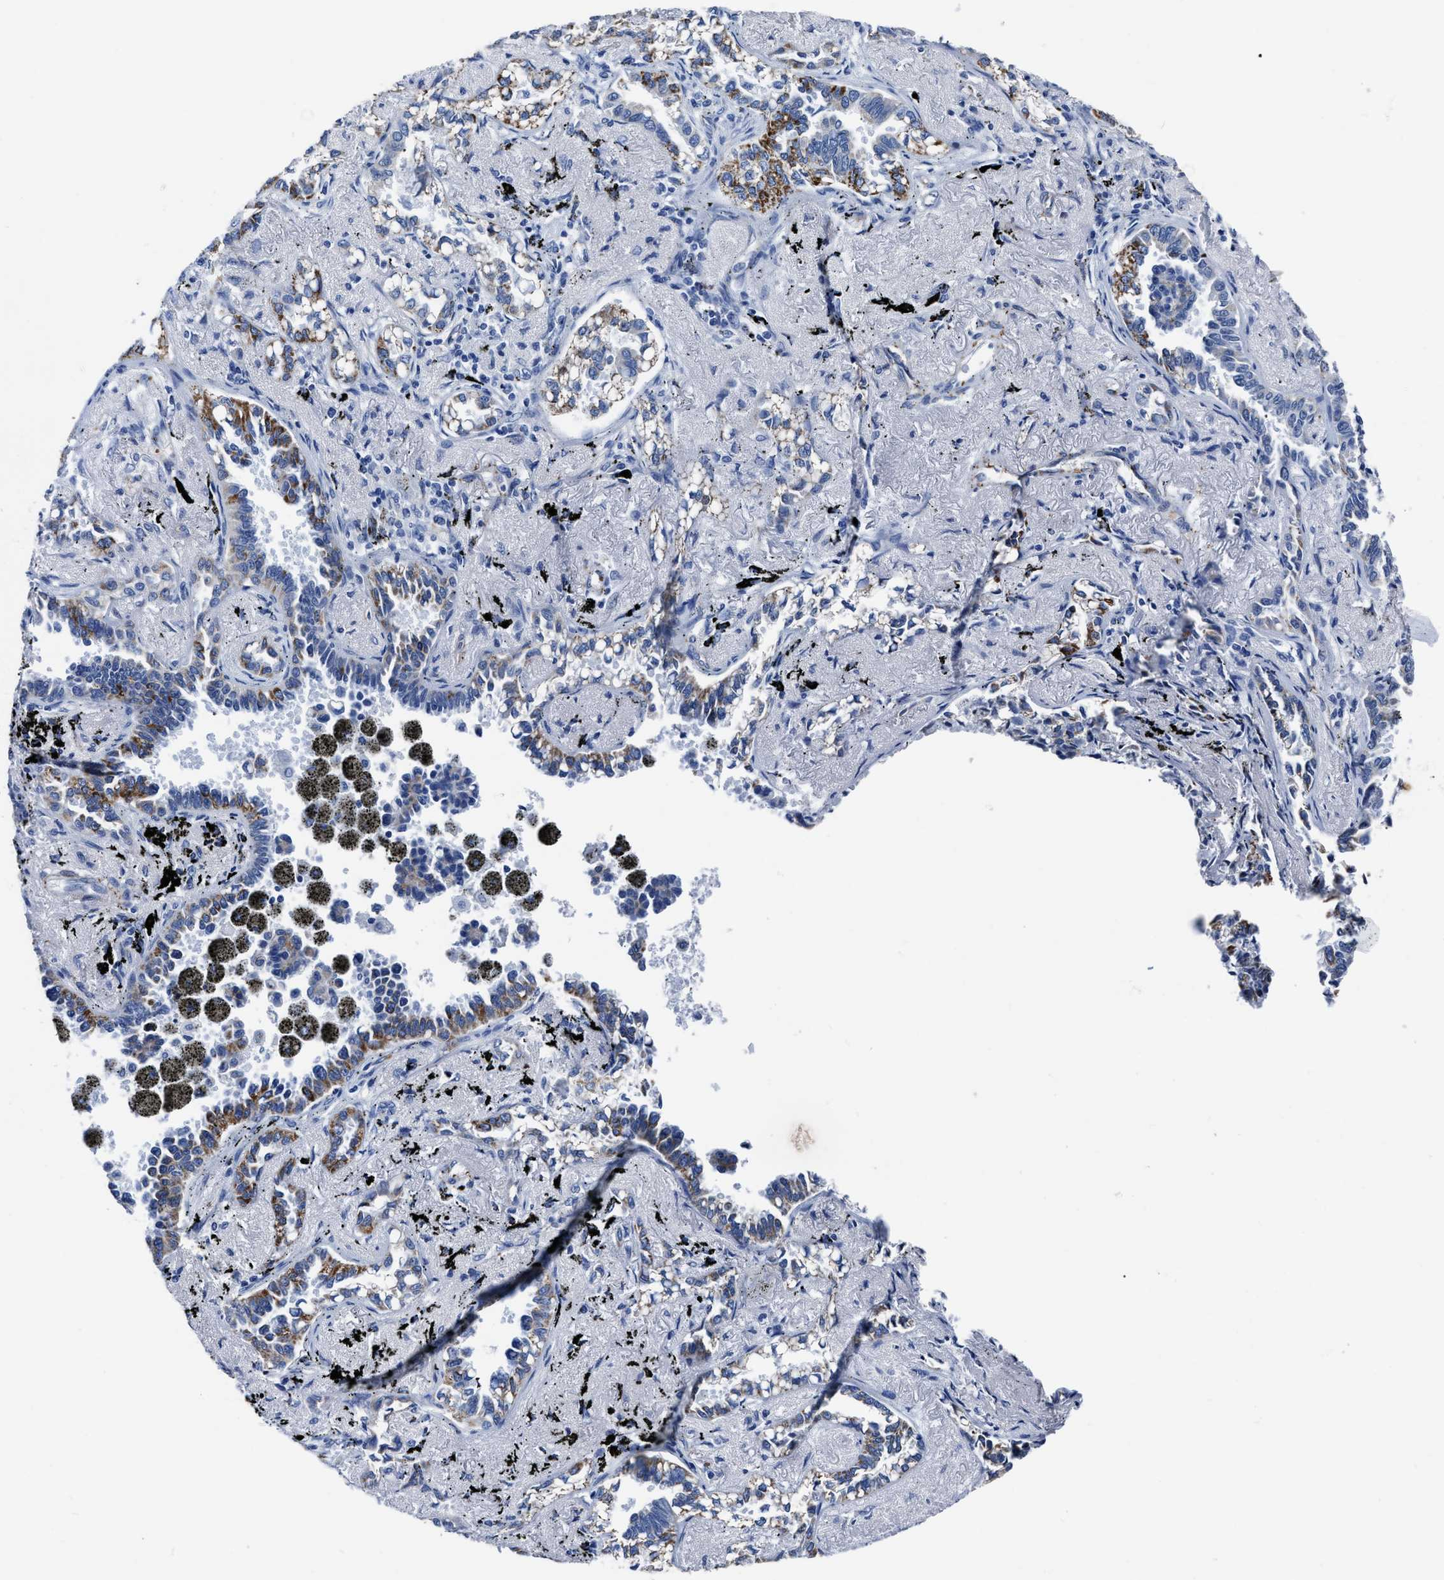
{"staining": {"intensity": "moderate", "quantity": "25%-75%", "location": "cytoplasmic/membranous"}, "tissue": "lung cancer", "cell_type": "Tumor cells", "image_type": "cancer", "snomed": [{"axis": "morphology", "description": "Adenocarcinoma, NOS"}, {"axis": "topography", "description": "Lung"}], "caption": "Immunohistochemistry photomicrograph of human adenocarcinoma (lung) stained for a protein (brown), which displays medium levels of moderate cytoplasmic/membranous staining in about 25%-75% of tumor cells.", "gene": "KCNMB3", "patient": {"sex": "male", "age": 59}}